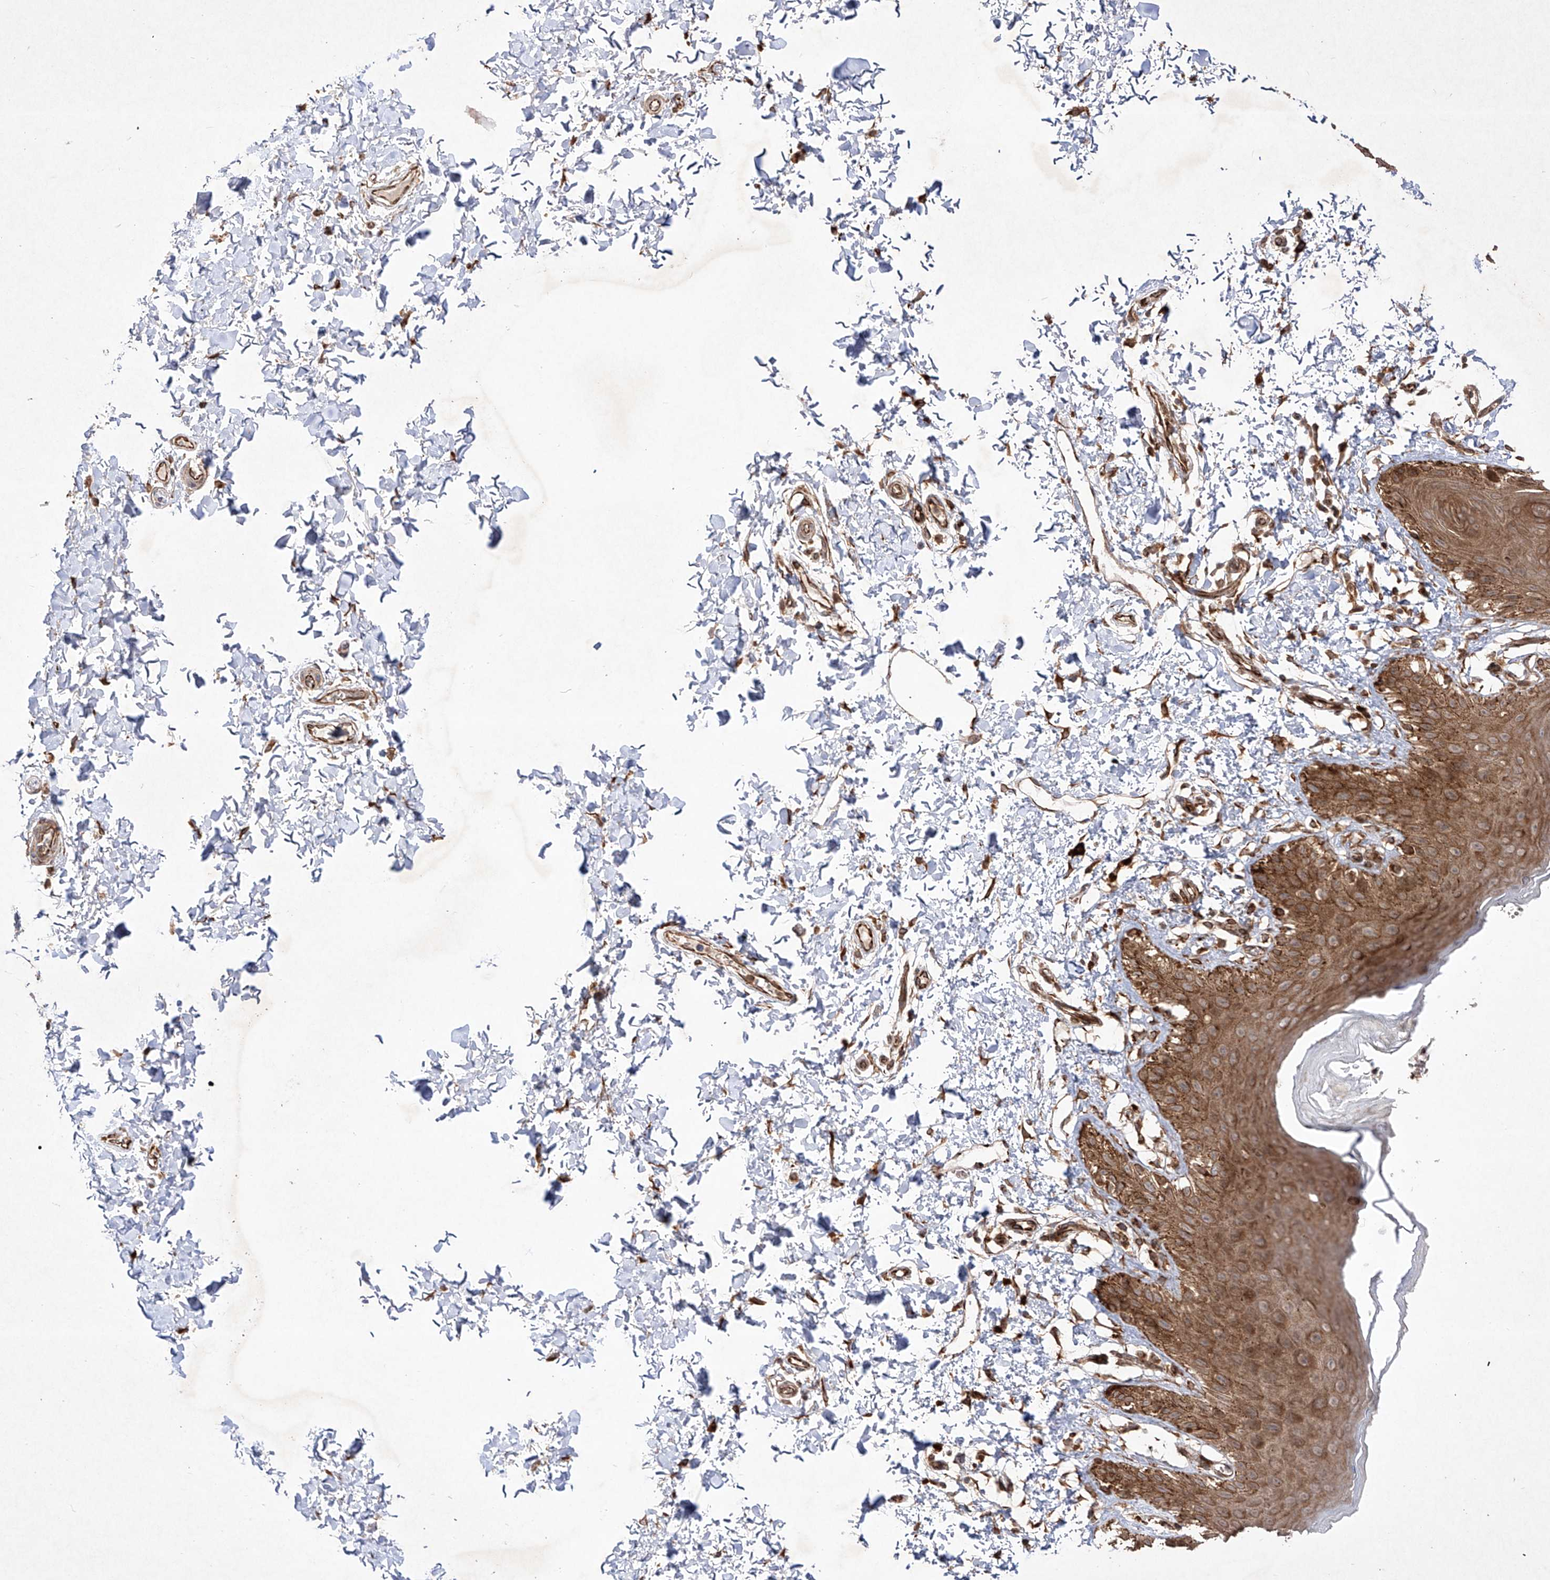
{"staining": {"intensity": "moderate", "quantity": ">75%", "location": "cytoplasmic/membranous"}, "tissue": "skin", "cell_type": "Epidermal cells", "image_type": "normal", "snomed": [{"axis": "morphology", "description": "Normal tissue, NOS"}, {"axis": "topography", "description": "Anal"}], "caption": "A photomicrograph of human skin stained for a protein exhibits moderate cytoplasmic/membranous brown staining in epidermal cells. The protein is shown in brown color, while the nuclei are stained blue.", "gene": "YKT6", "patient": {"sex": "male", "age": 44}}